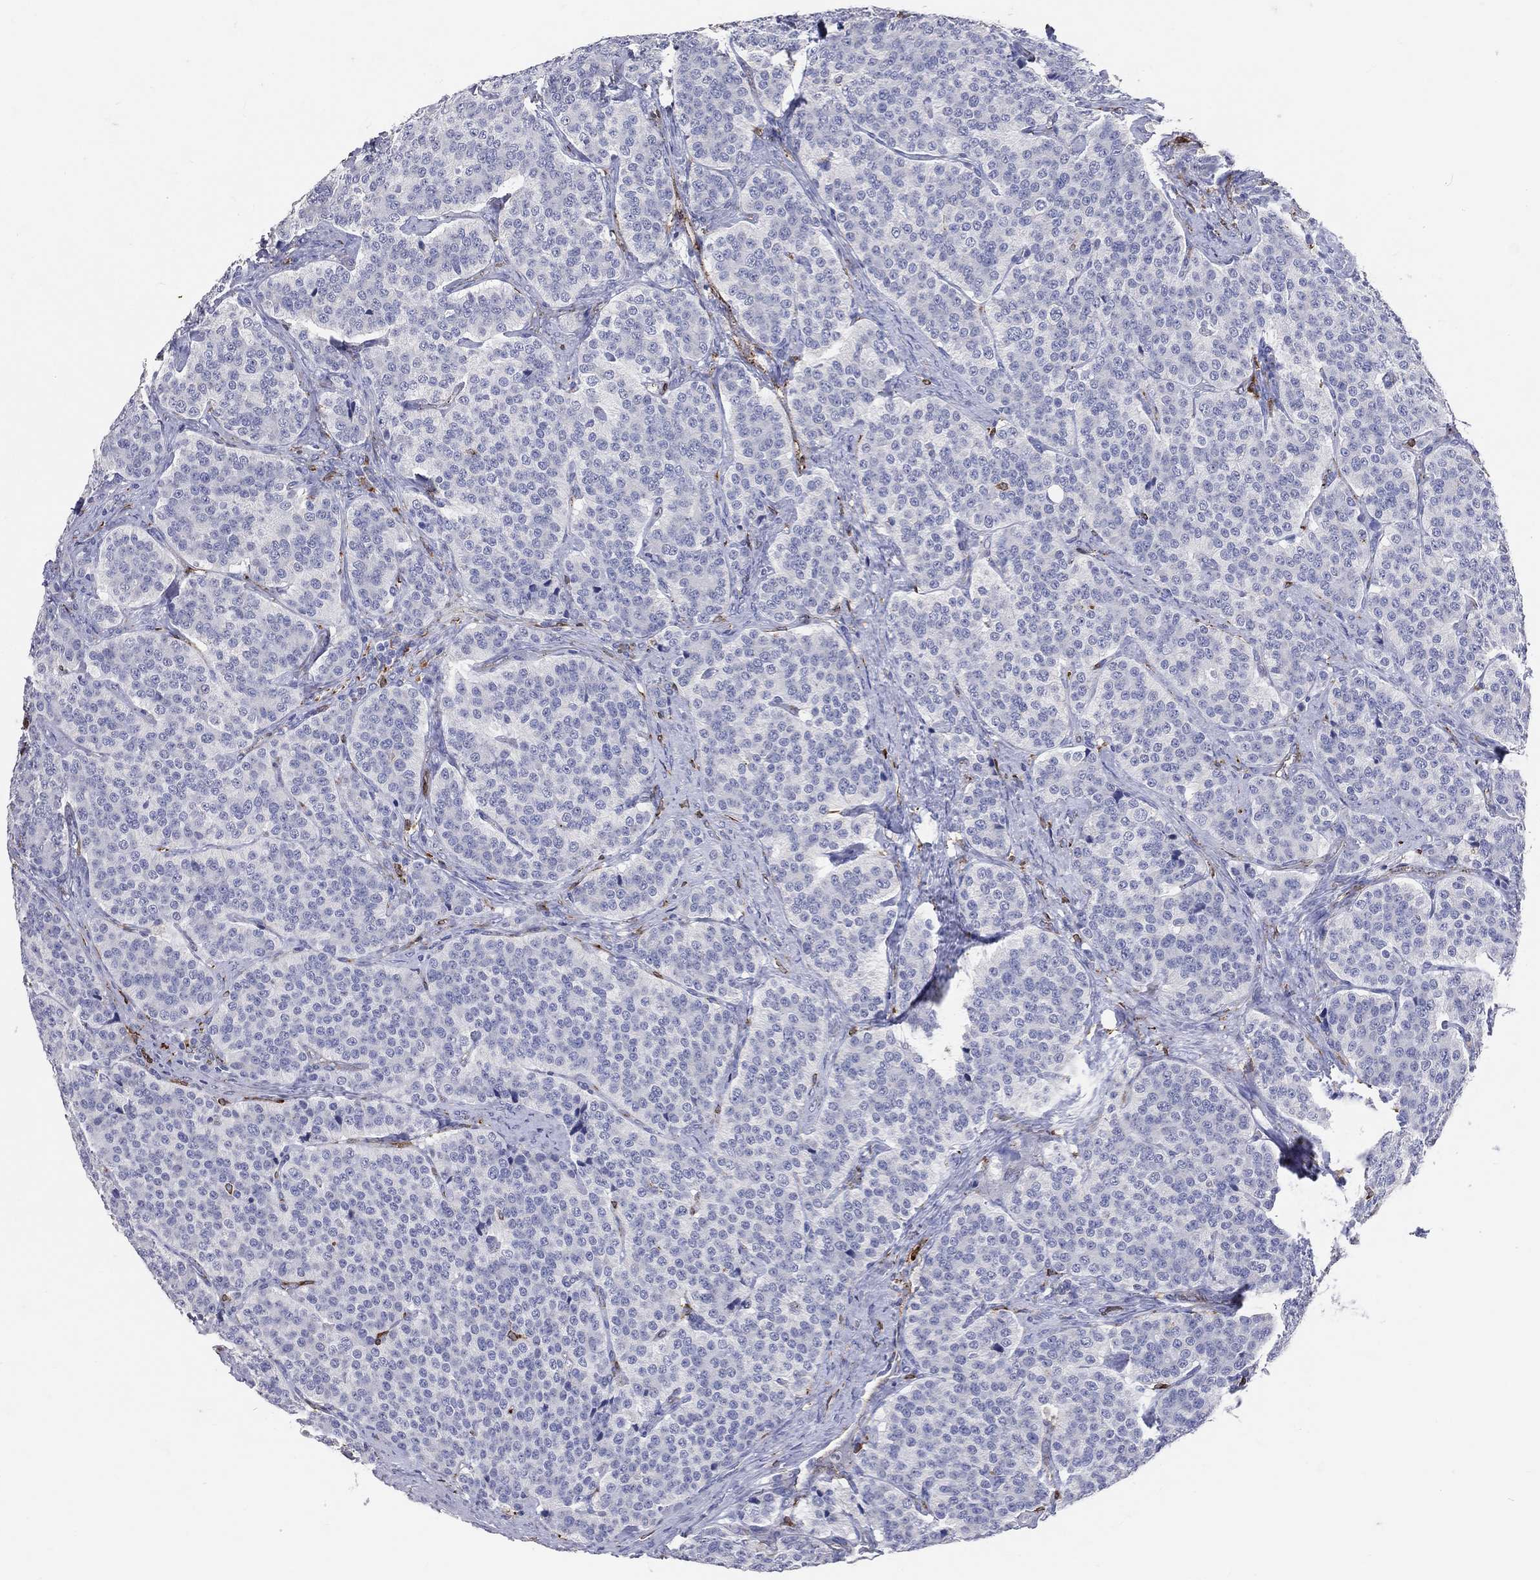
{"staining": {"intensity": "negative", "quantity": "none", "location": "none"}, "tissue": "carcinoid", "cell_type": "Tumor cells", "image_type": "cancer", "snomed": [{"axis": "morphology", "description": "Carcinoid, malignant, NOS"}, {"axis": "topography", "description": "Small intestine"}], "caption": "Protein analysis of malignant carcinoid shows no significant positivity in tumor cells. (DAB (3,3'-diaminobenzidine) immunohistochemistry (IHC), high magnification).", "gene": "CD74", "patient": {"sex": "female", "age": 58}}